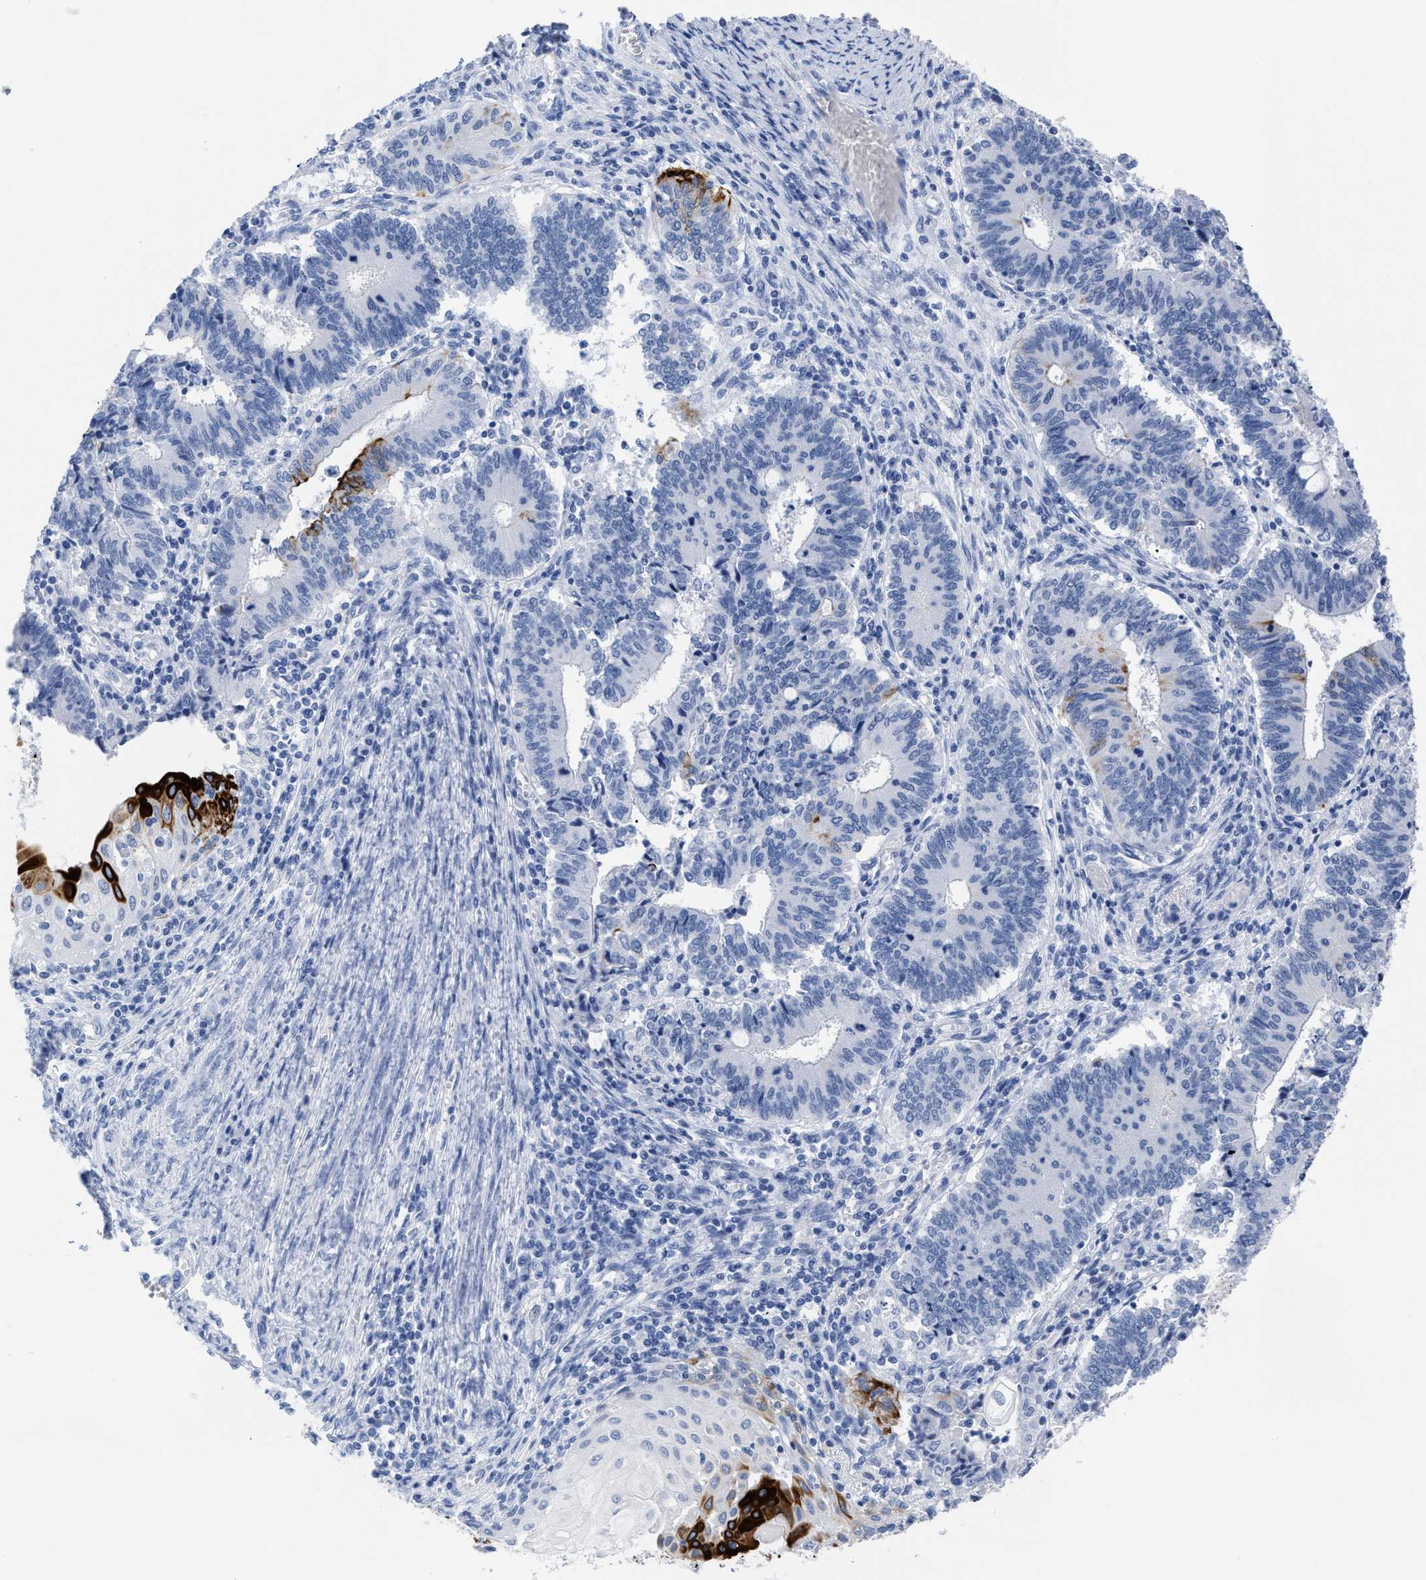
{"staining": {"intensity": "negative", "quantity": "none", "location": "none"}, "tissue": "cervical cancer", "cell_type": "Tumor cells", "image_type": "cancer", "snomed": [{"axis": "morphology", "description": "Adenocarcinoma, NOS"}, {"axis": "topography", "description": "Cervix"}], "caption": "Tumor cells are negative for protein expression in human adenocarcinoma (cervical). (Stains: DAB (3,3'-diaminobenzidine) IHC with hematoxylin counter stain, Microscopy: brightfield microscopy at high magnification).", "gene": "DUSP26", "patient": {"sex": "female", "age": 44}}